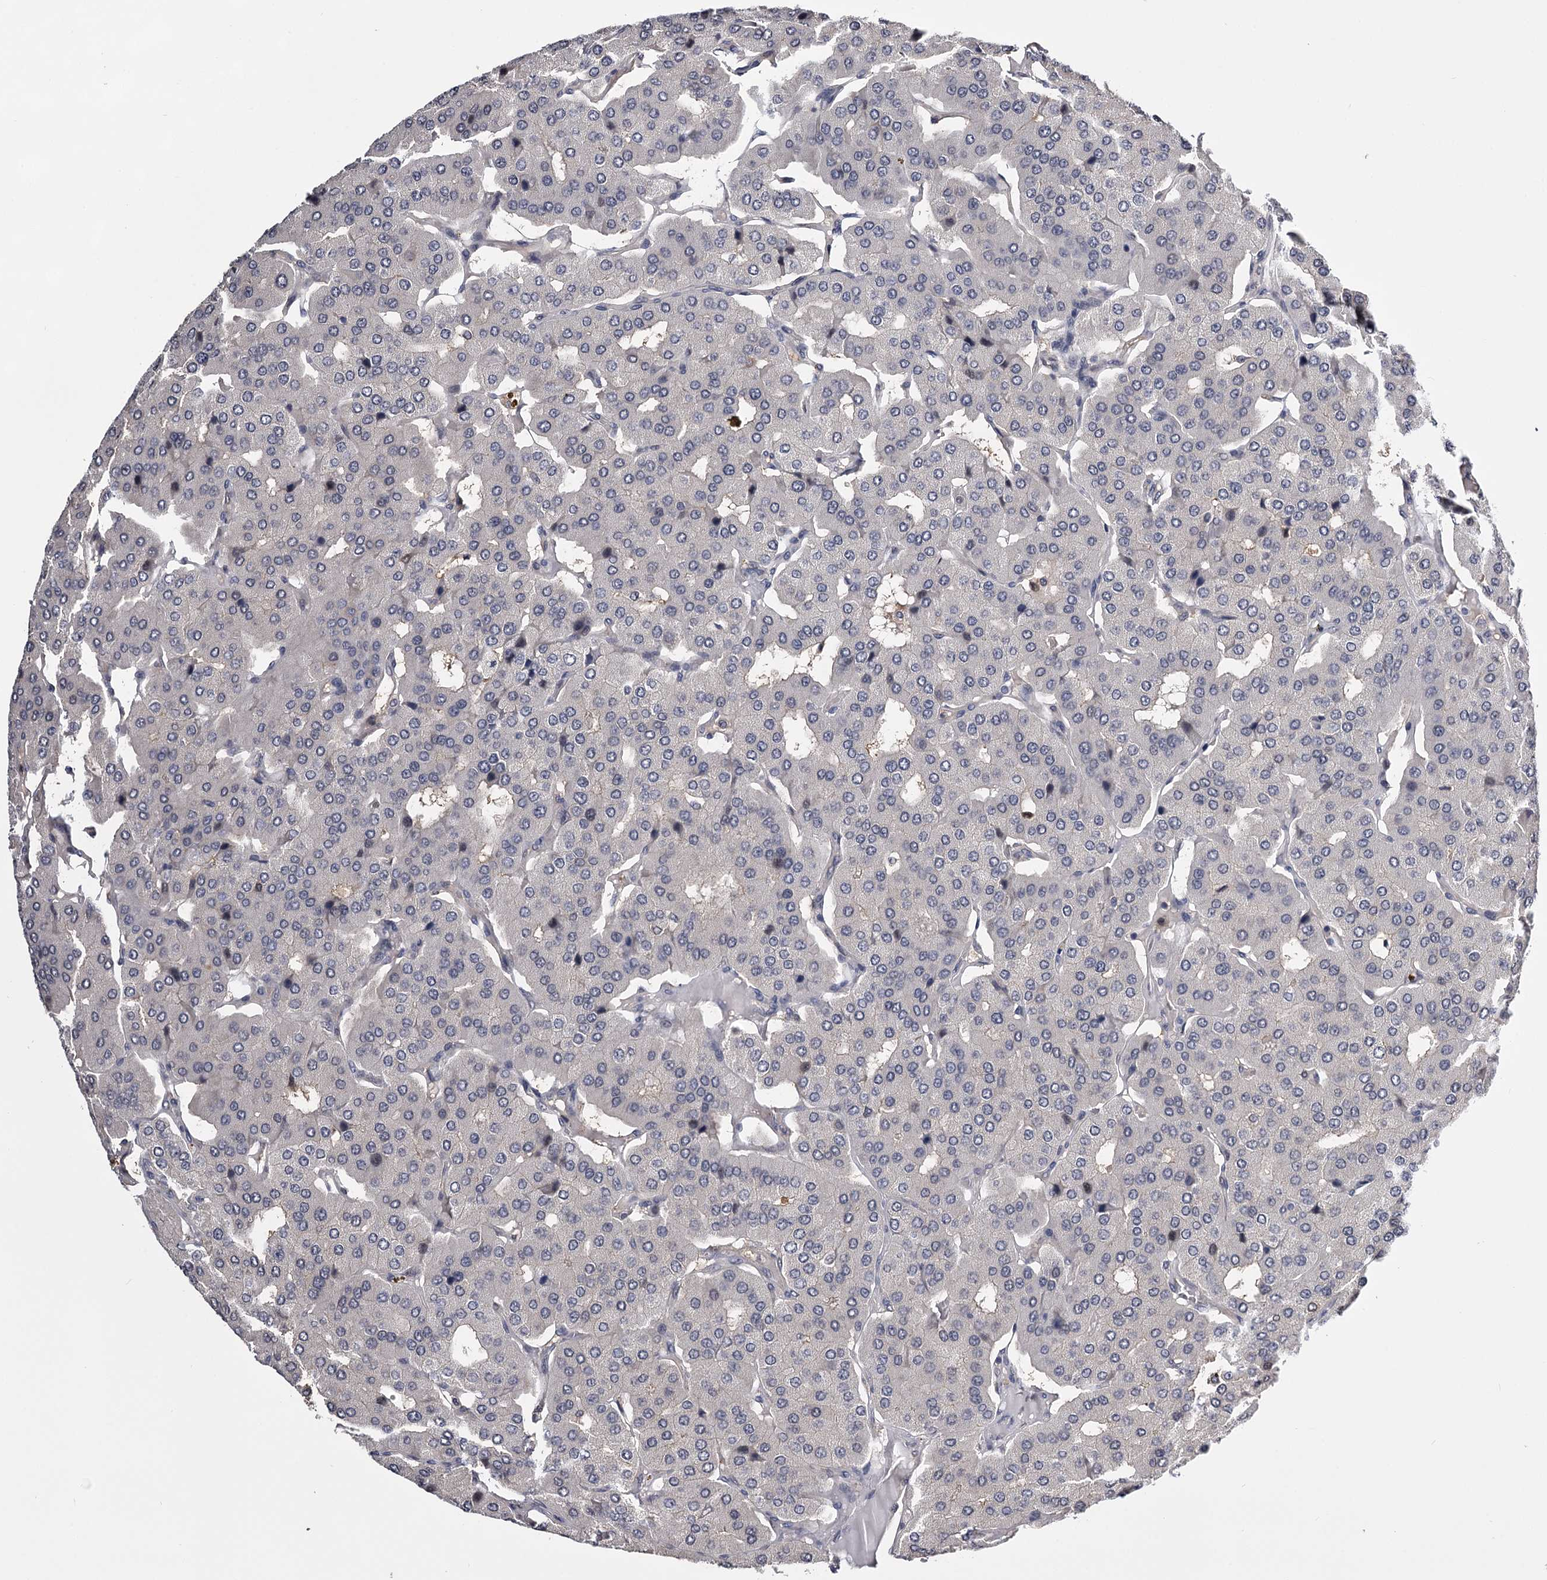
{"staining": {"intensity": "negative", "quantity": "none", "location": "none"}, "tissue": "parathyroid gland", "cell_type": "Glandular cells", "image_type": "normal", "snomed": [{"axis": "morphology", "description": "Normal tissue, NOS"}, {"axis": "morphology", "description": "Adenoma, NOS"}, {"axis": "topography", "description": "Parathyroid gland"}], "caption": "High power microscopy image of an IHC image of normal parathyroid gland, revealing no significant positivity in glandular cells.", "gene": "GSTO1", "patient": {"sex": "female", "age": 86}}